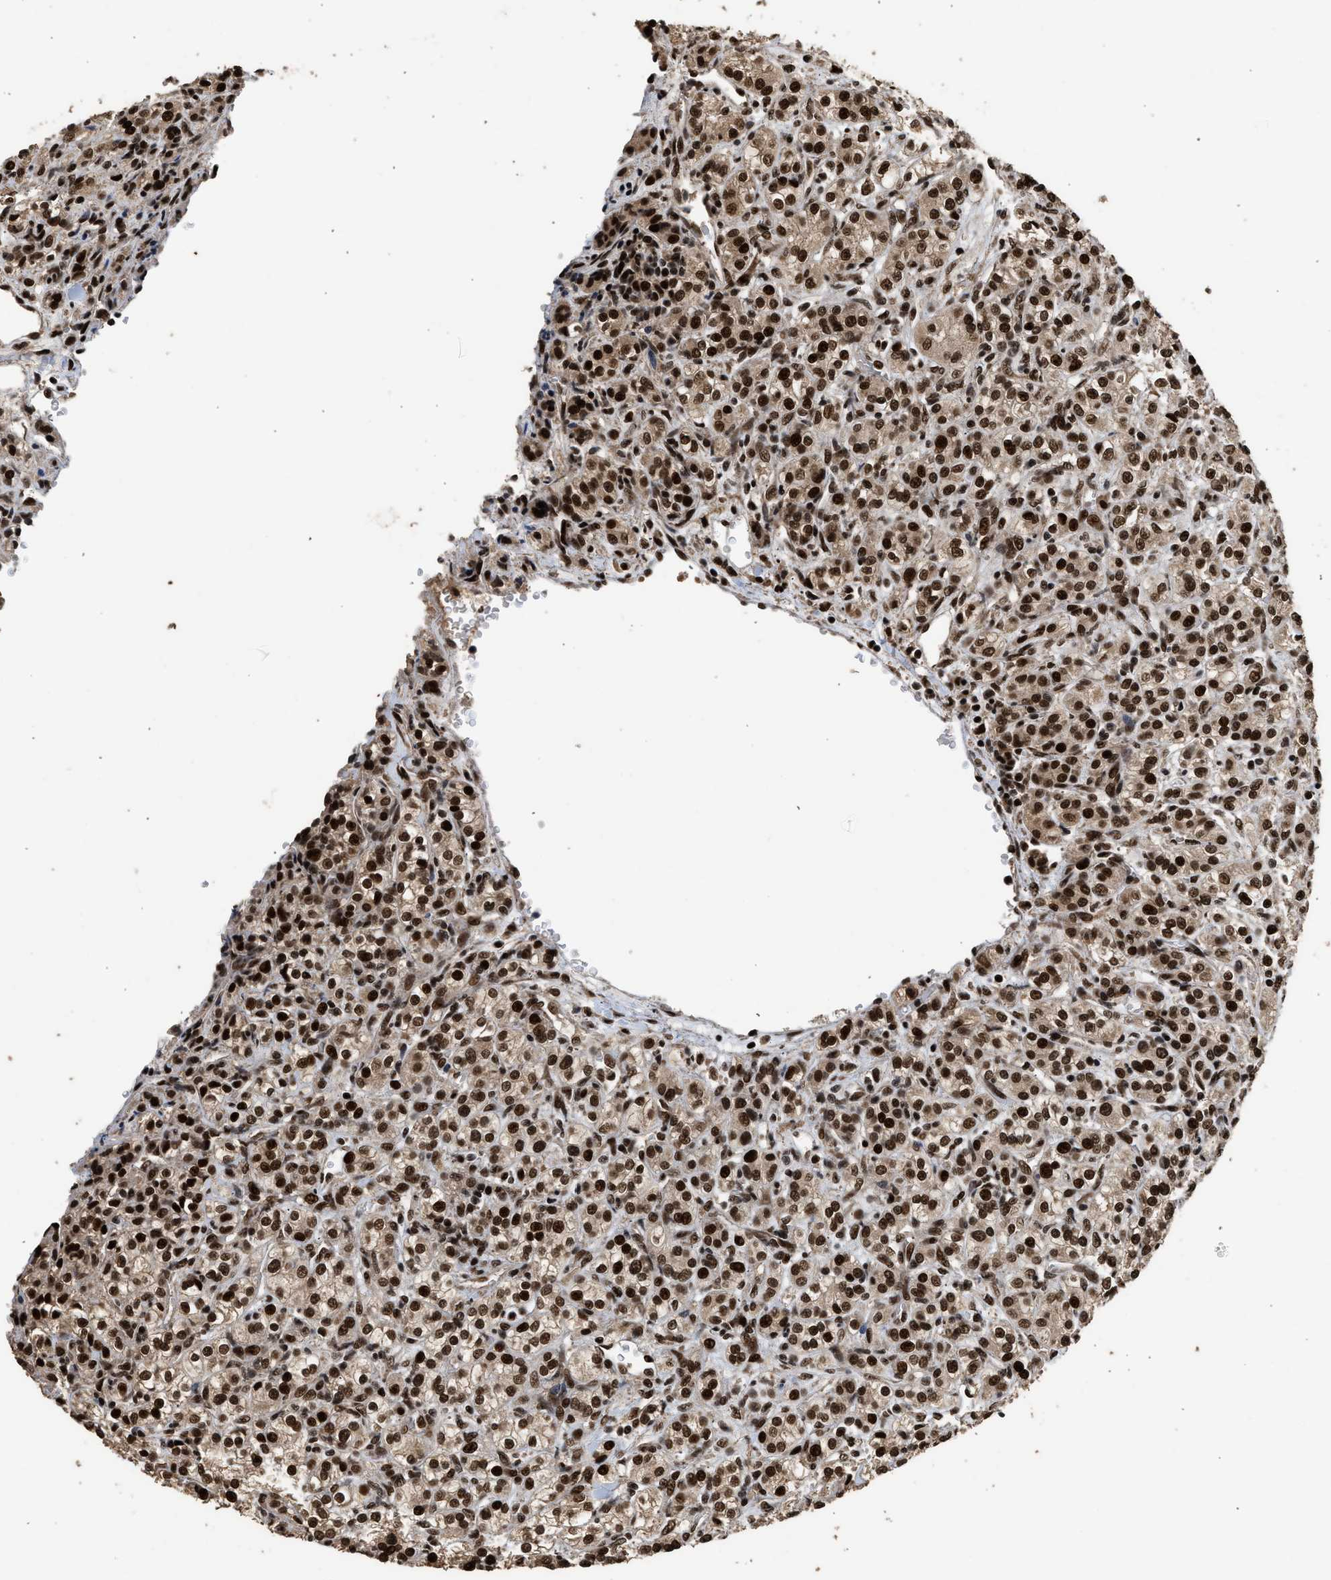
{"staining": {"intensity": "strong", "quantity": ">75%", "location": "nuclear"}, "tissue": "renal cancer", "cell_type": "Tumor cells", "image_type": "cancer", "snomed": [{"axis": "morphology", "description": "Adenocarcinoma, NOS"}, {"axis": "topography", "description": "Kidney"}], "caption": "IHC histopathology image of neoplastic tissue: human adenocarcinoma (renal) stained using IHC exhibits high levels of strong protein expression localized specifically in the nuclear of tumor cells, appearing as a nuclear brown color.", "gene": "PPP4R3B", "patient": {"sex": "male", "age": 77}}